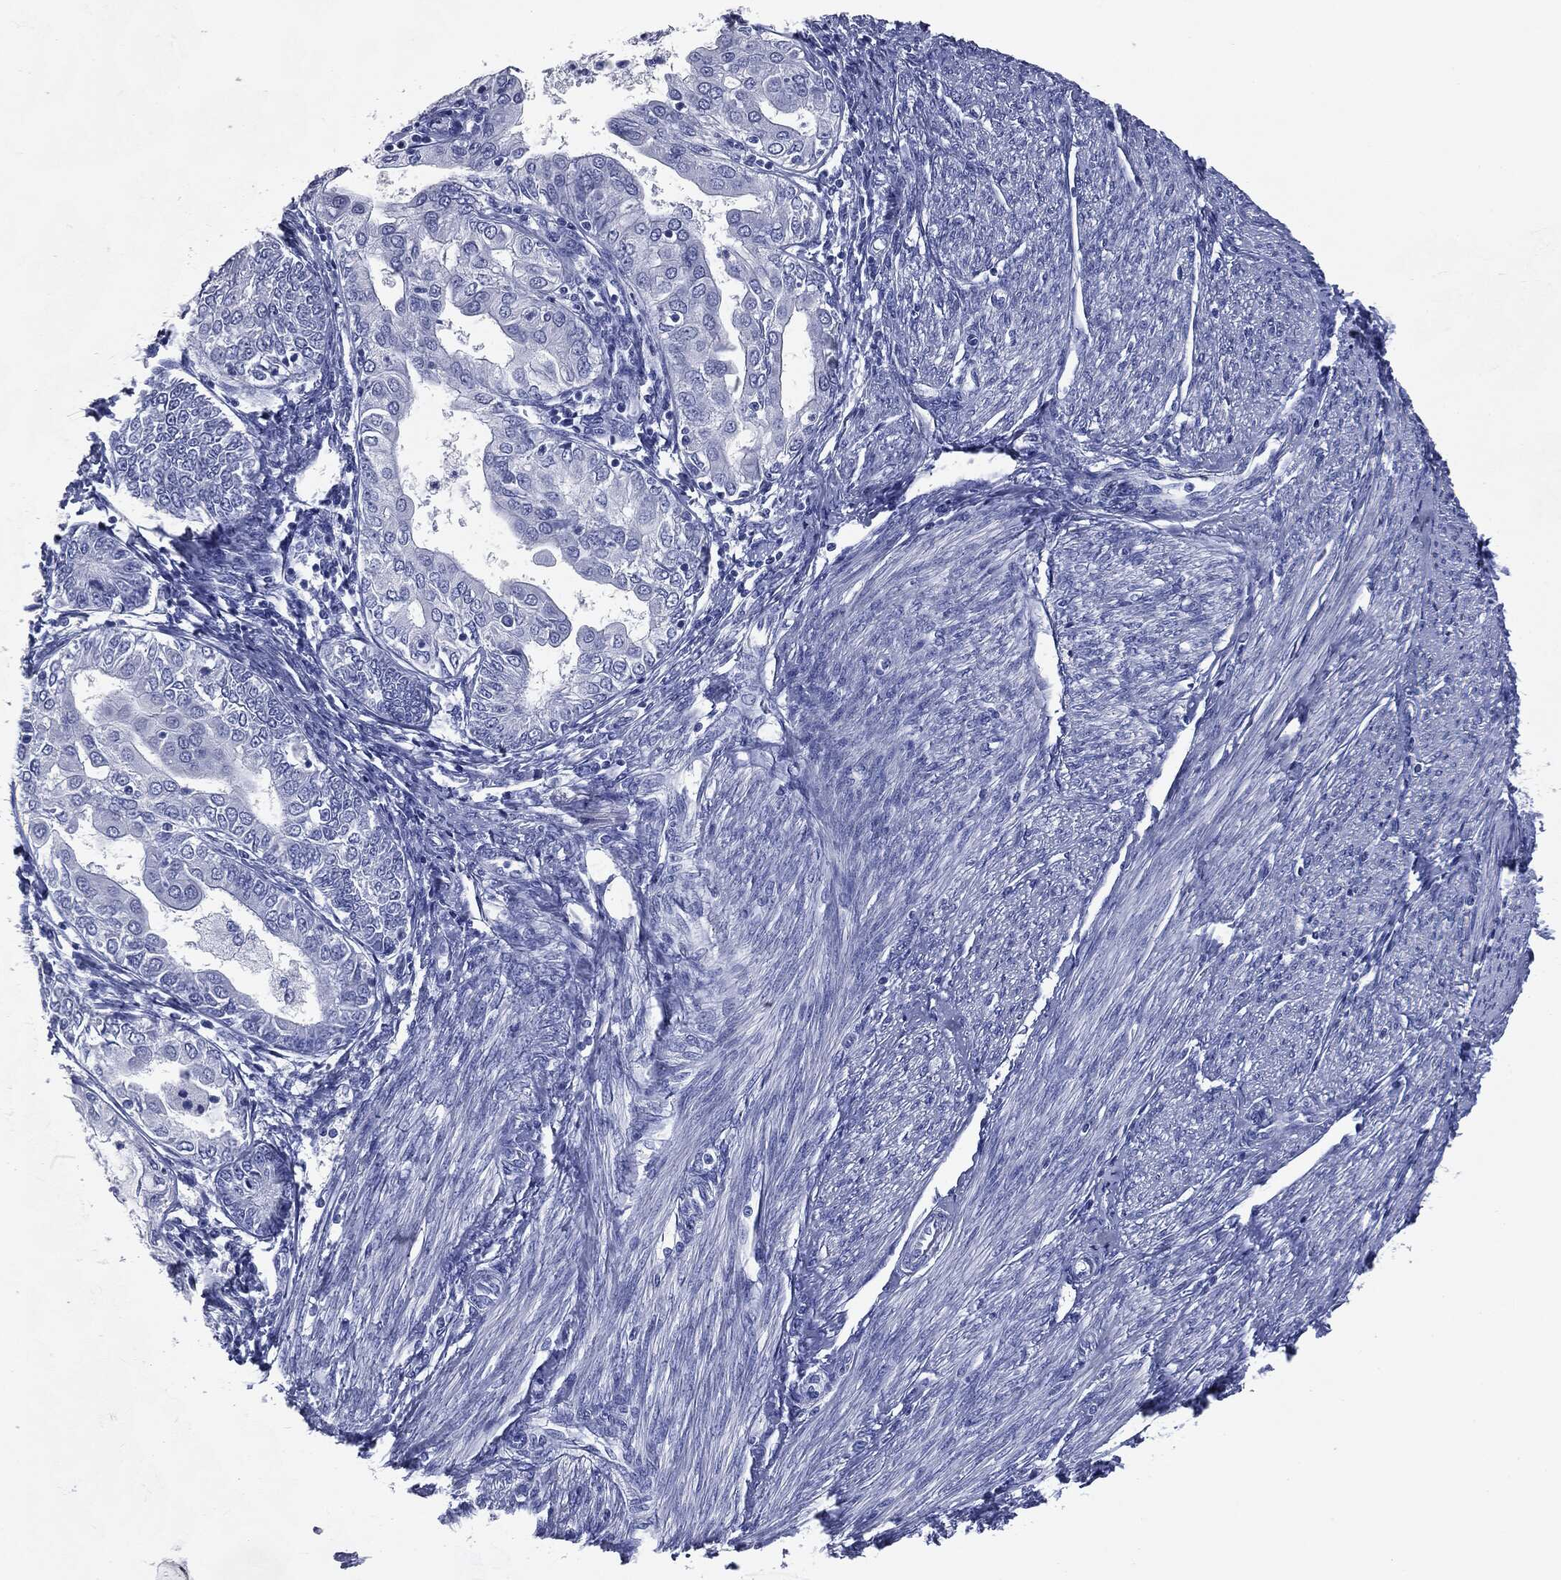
{"staining": {"intensity": "negative", "quantity": "none", "location": "none"}, "tissue": "endometrial cancer", "cell_type": "Tumor cells", "image_type": "cancer", "snomed": [{"axis": "morphology", "description": "Adenocarcinoma, NOS"}, {"axis": "topography", "description": "Endometrium"}], "caption": "IHC of adenocarcinoma (endometrial) exhibits no expression in tumor cells.", "gene": "ATP2A1", "patient": {"sex": "female", "age": 68}}